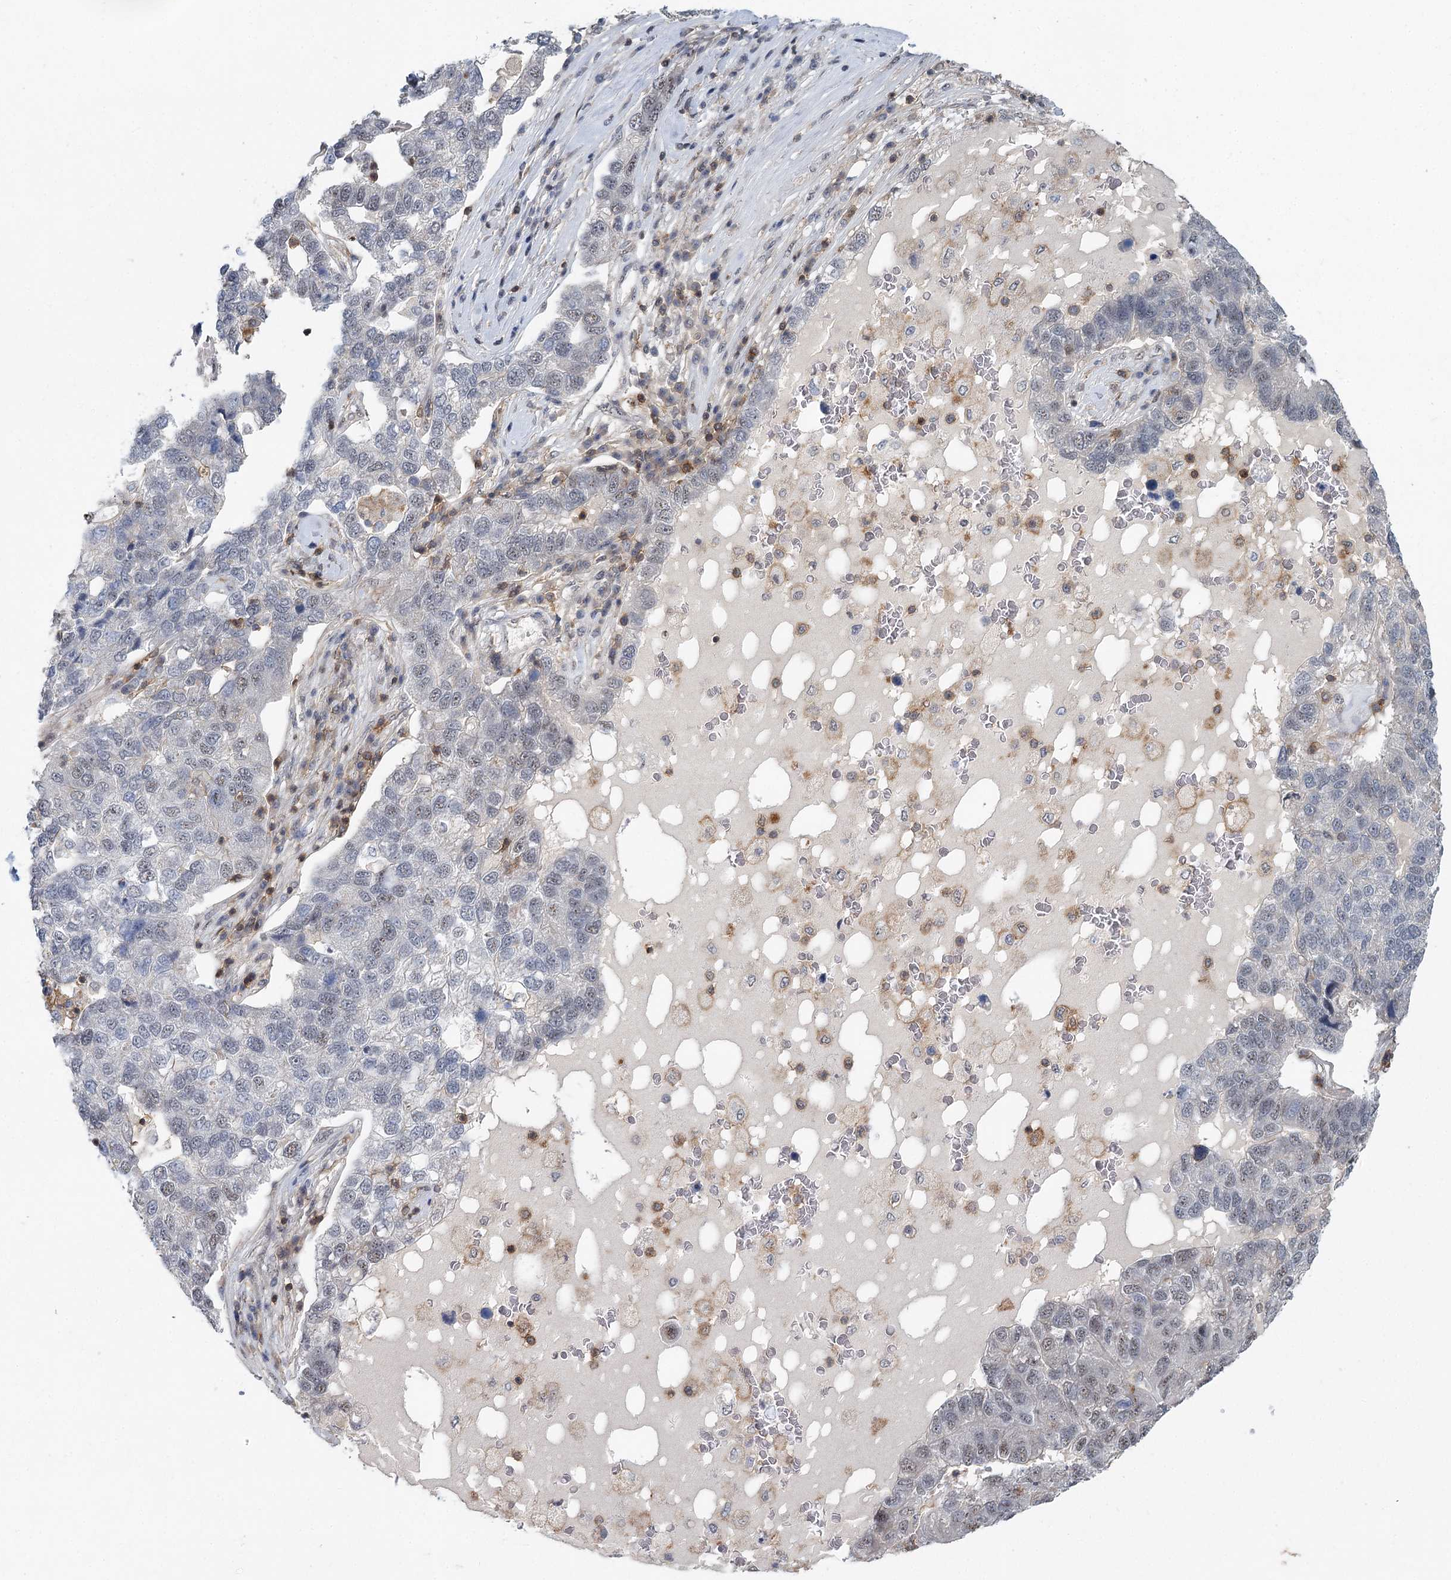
{"staining": {"intensity": "weak", "quantity": "25%-75%", "location": "nuclear"}, "tissue": "pancreatic cancer", "cell_type": "Tumor cells", "image_type": "cancer", "snomed": [{"axis": "morphology", "description": "Adenocarcinoma, NOS"}, {"axis": "topography", "description": "Pancreas"}], "caption": "Pancreatic adenocarcinoma stained for a protein shows weak nuclear positivity in tumor cells. The protein of interest is stained brown, and the nuclei are stained in blue (DAB (3,3'-diaminobenzidine) IHC with brightfield microscopy, high magnification).", "gene": "CDC42SE2", "patient": {"sex": "female", "age": 61}}